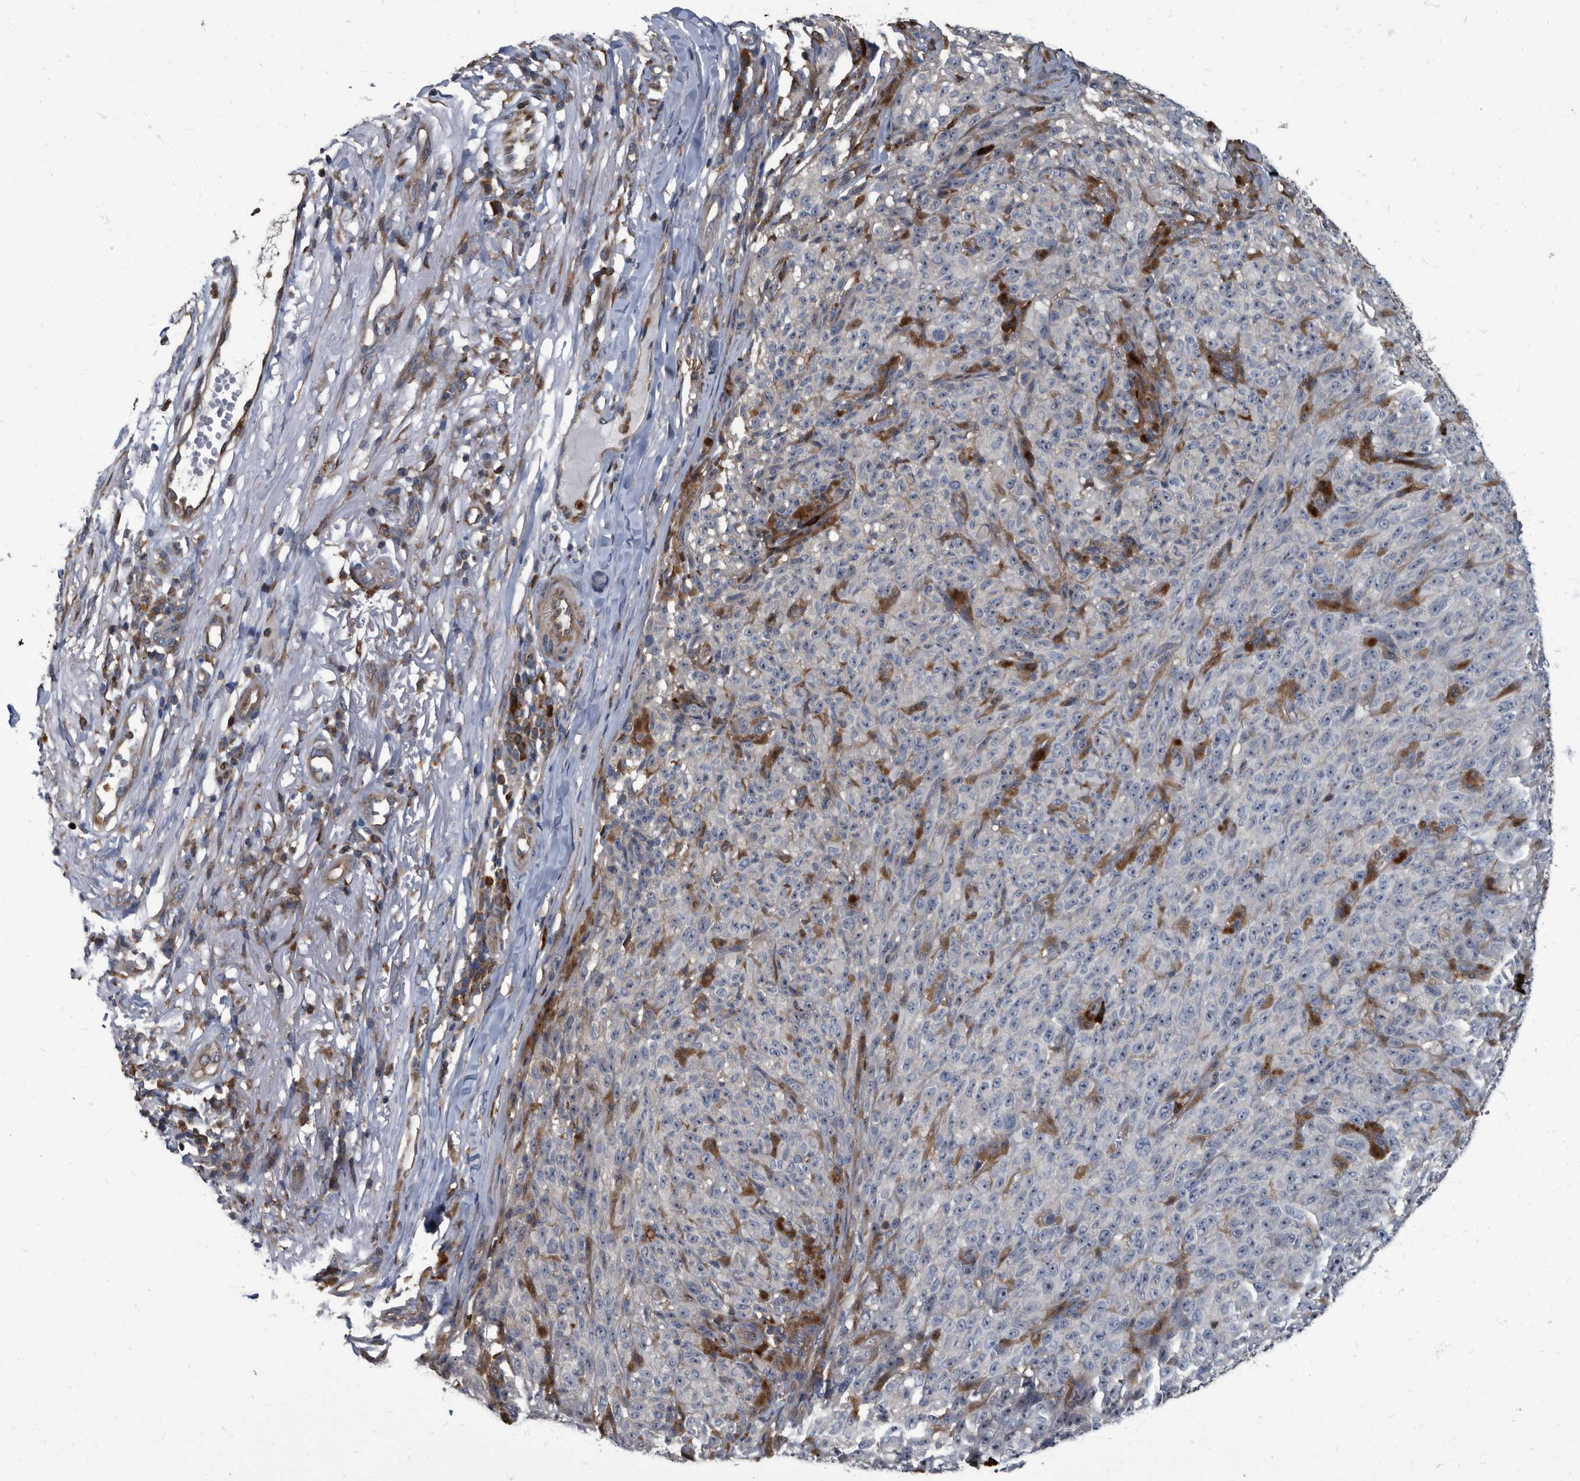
{"staining": {"intensity": "negative", "quantity": "none", "location": "none"}, "tissue": "melanoma", "cell_type": "Tumor cells", "image_type": "cancer", "snomed": [{"axis": "morphology", "description": "Malignant melanoma, NOS"}, {"axis": "topography", "description": "Skin"}], "caption": "The histopathology image reveals no staining of tumor cells in malignant melanoma. (Stains: DAB (3,3'-diaminobenzidine) IHC with hematoxylin counter stain, Microscopy: brightfield microscopy at high magnification).", "gene": "CDV3", "patient": {"sex": "female", "age": 82}}